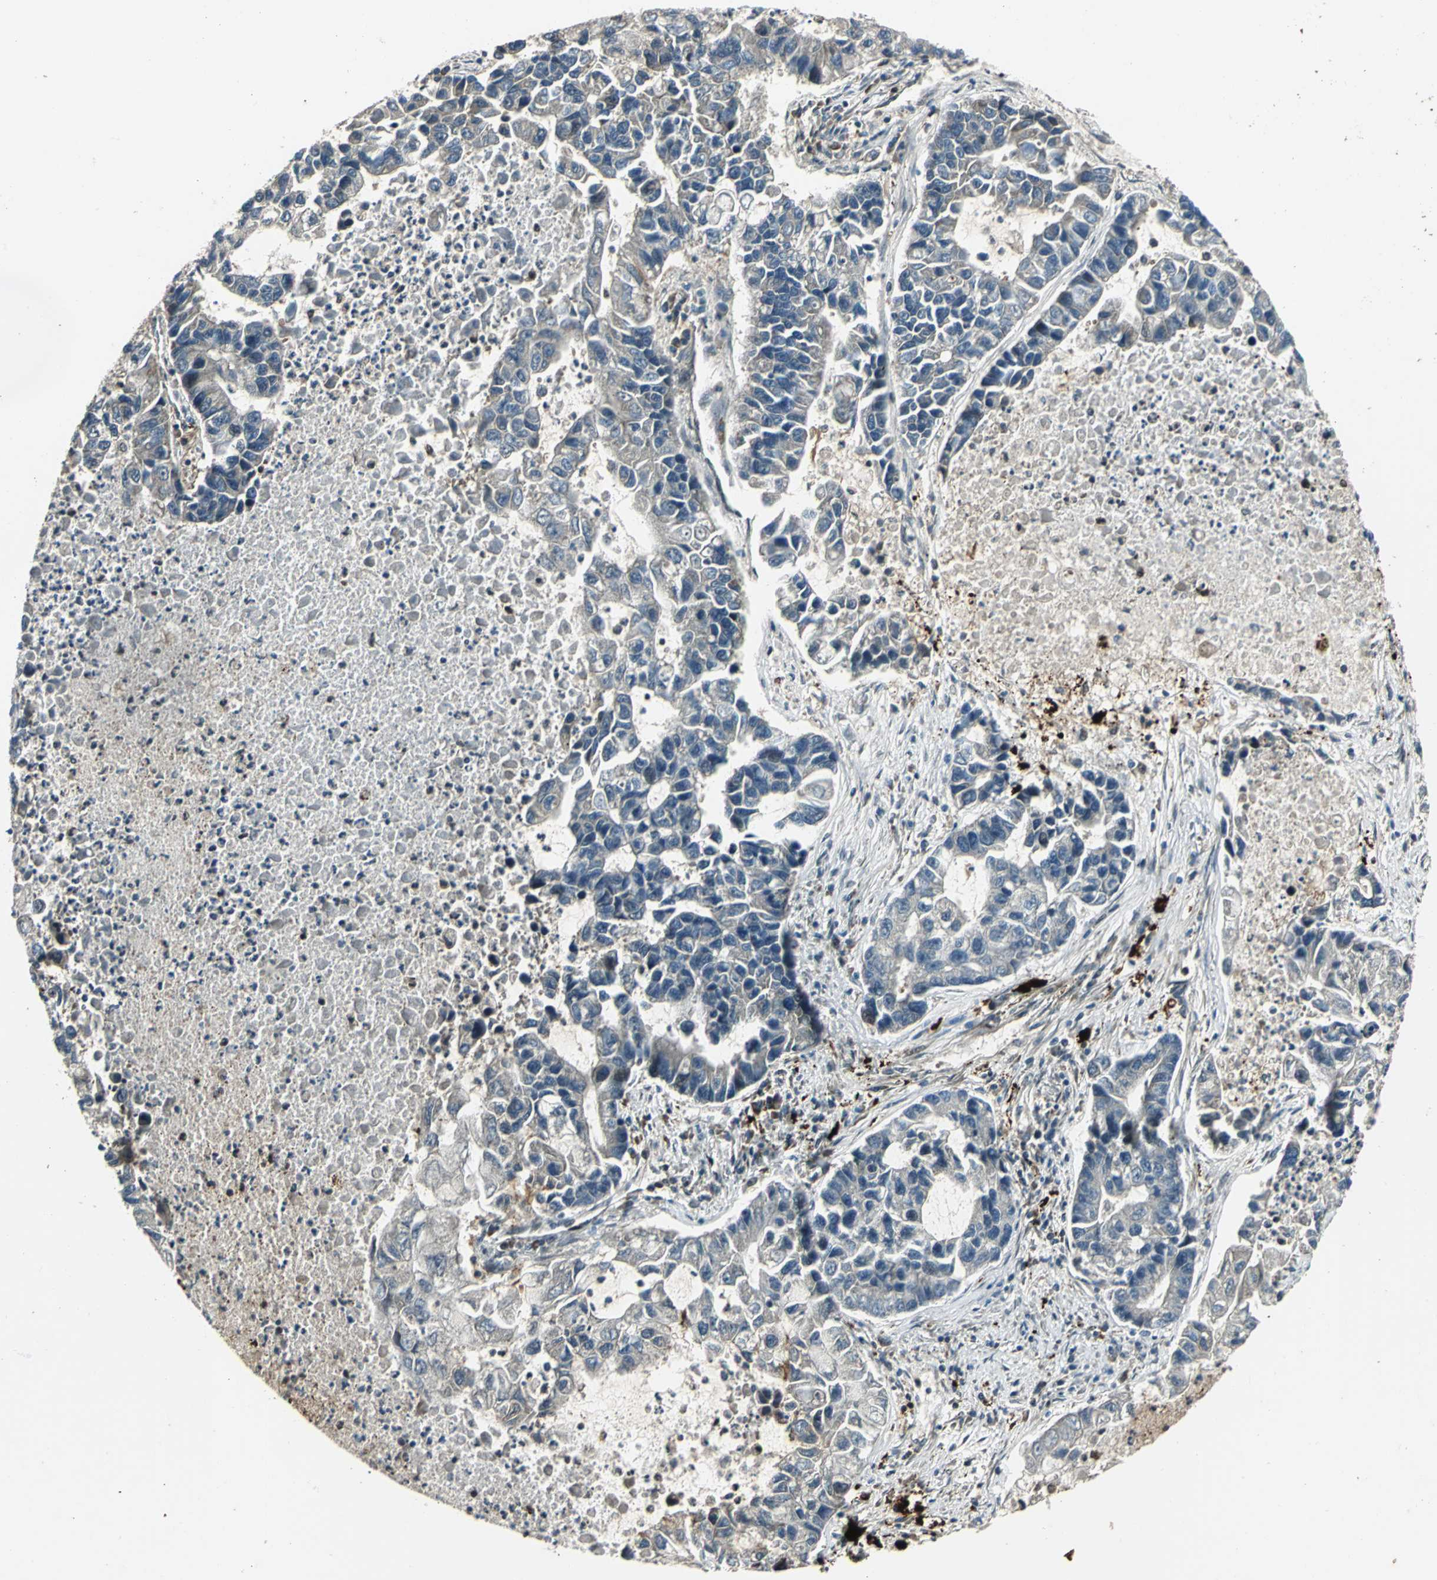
{"staining": {"intensity": "weak", "quantity": "25%-75%", "location": "cytoplasmic/membranous"}, "tissue": "lung cancer", "cell_type": "Tumor cells", "image_type": "cancer", "snomed": [{"axis": "morphology", "description": "Adenocarcinoma, NOS"}, {"axis": "topography", "description": "Lung"}], "caption": "This is an image of immunohistochemistry staining of lung cancer, which shows weak staining in the cytoplasmic/membranous of tumor cells.", "gene": "PPP1R13L", "patient": {"sex": "female", "age": 51}}